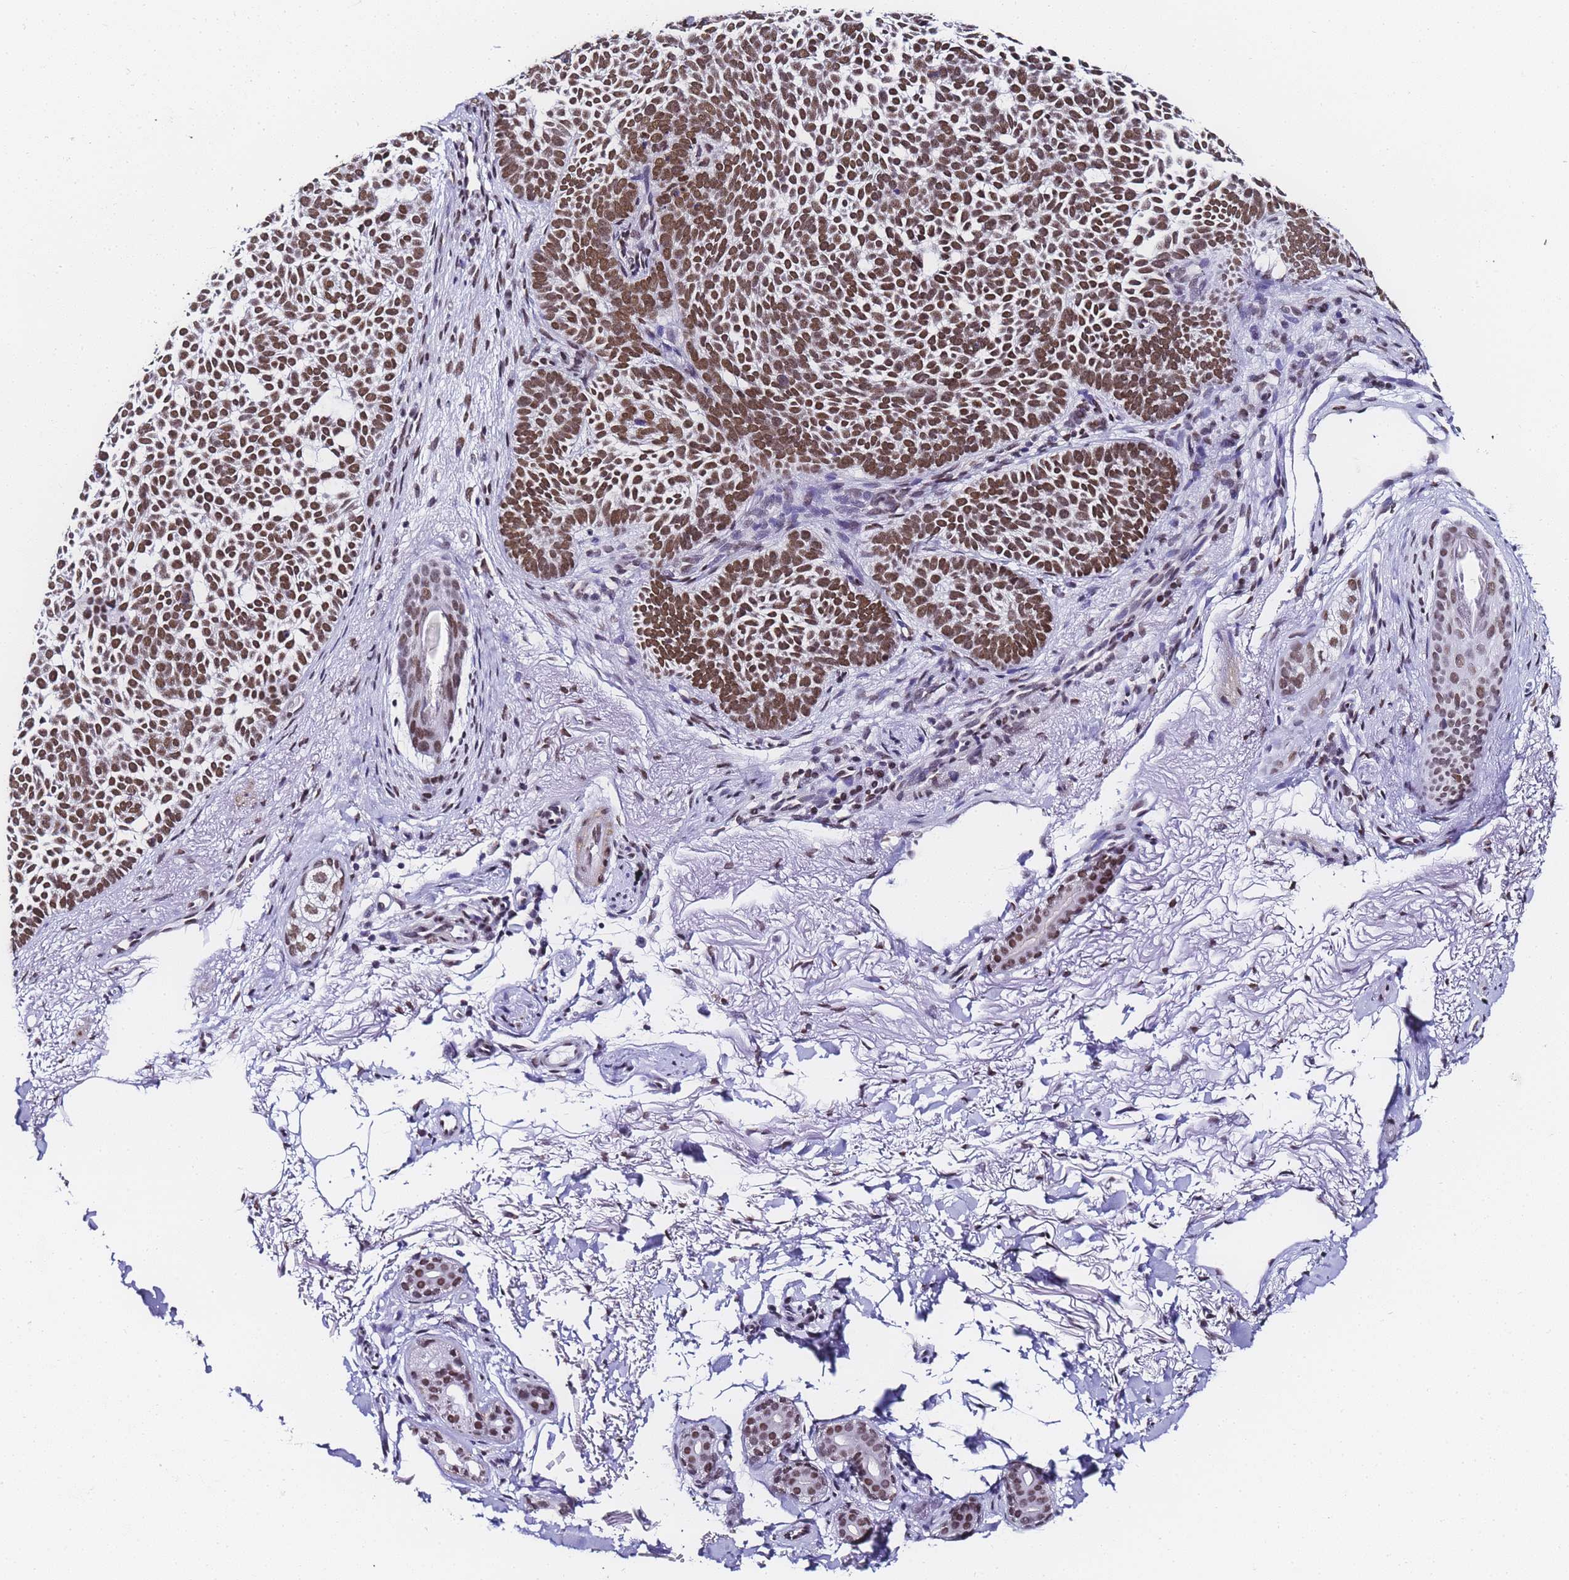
{"staining": {"intensity": "moderate", "quantity": ">75%", "location": "nuclear"}, "tissue": "skin cancer", "cell_type": "Tumor cells", "image_type": "cancer", "snomed": [{"axis": "morphology", "description": "Basal cell carcinoma"}, {"axis": "topography", "description": "Skin"}], "caption": "Immunohistochemical staining of basal cell carcinoma (skin) exhibits medium levels of moderate nuclear positivity in approximately >75% of tumor cells.", "gene": "POLR1A", "patient": {"sex": "female", "age": 77}}